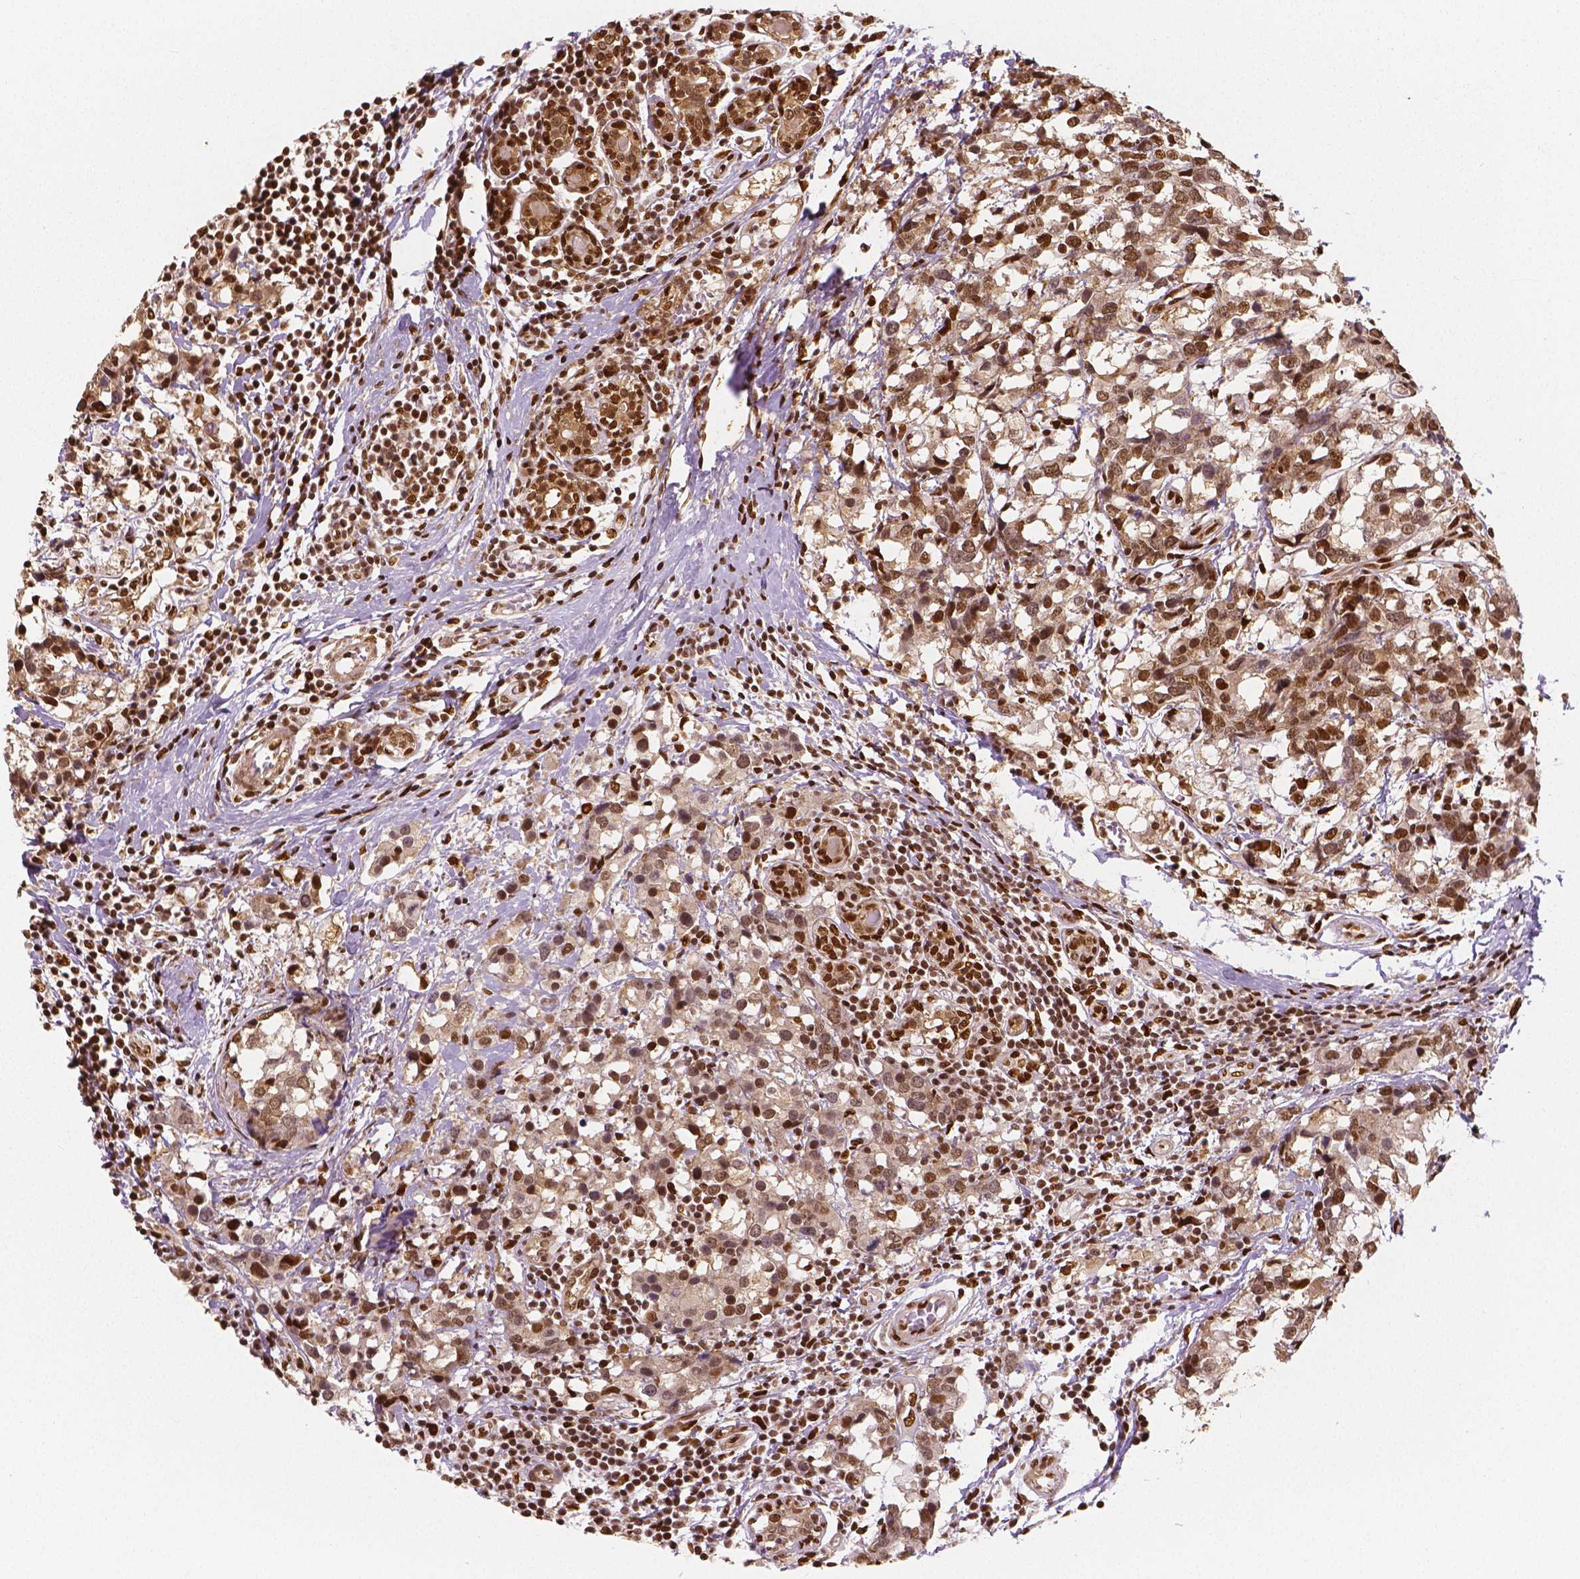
{"staining": {"intensity": "moderate", "quantity": ">75%", "location": "nuclear"}, "tissue": "breast cancer", "cell_type": "Tumor cells", "image_type": "cancer", "snomed": [{"axis": "morphology", "description": "Lobular carcinoma"}, {"axis": "topography", "description": "Breast"}], "caption": "This is an image of immunohistochemistry staining of breast lobular carcinoma, which shows moderate expression in the nuclear of tumor cells.", "gene": "NUCKS1", "patient": {"sex": "female", "age": 59}}